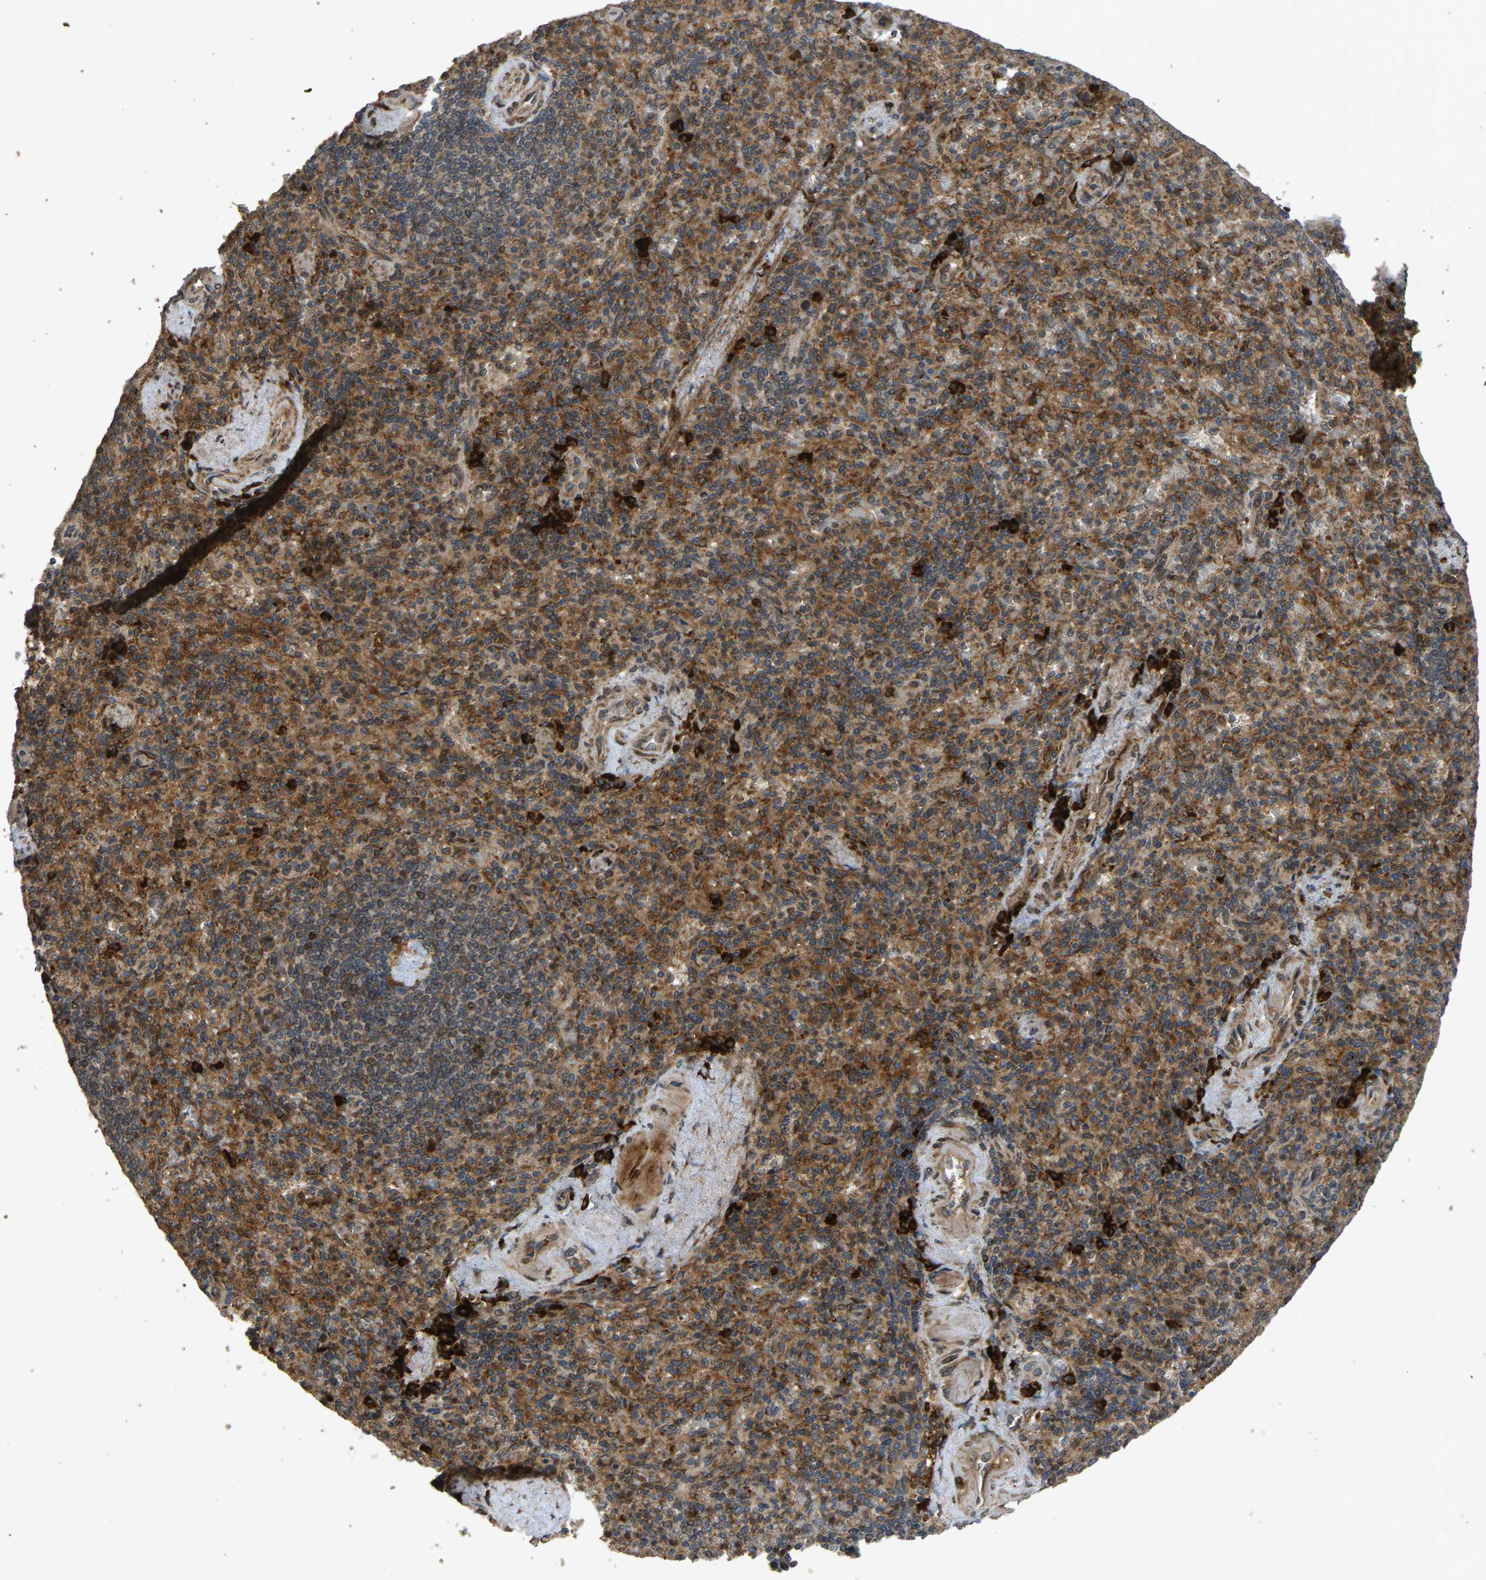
{"staining": {"intensity": "moderate", "quantity": ">75%", "location": "cytoplasmic/membranous"}, "tissue": "spleen", "cell_type": "Cells in red pulp", "image_type": "normal", "snomed": [{"axis": "morphology", "description": "Normal tissue, NOS"}, {"axis": "topography", "description": "Spleen"}], "caption": "Spleen stained with immunohistochemistry exhibits moderate cytoplasmic/membranous staining in about >75% of cells in red pulp. (DAB = brown stain, brightfield microscopy at high magnification).", "gene": "RPN2", "patient": {"sex": "female", "age": 74}}